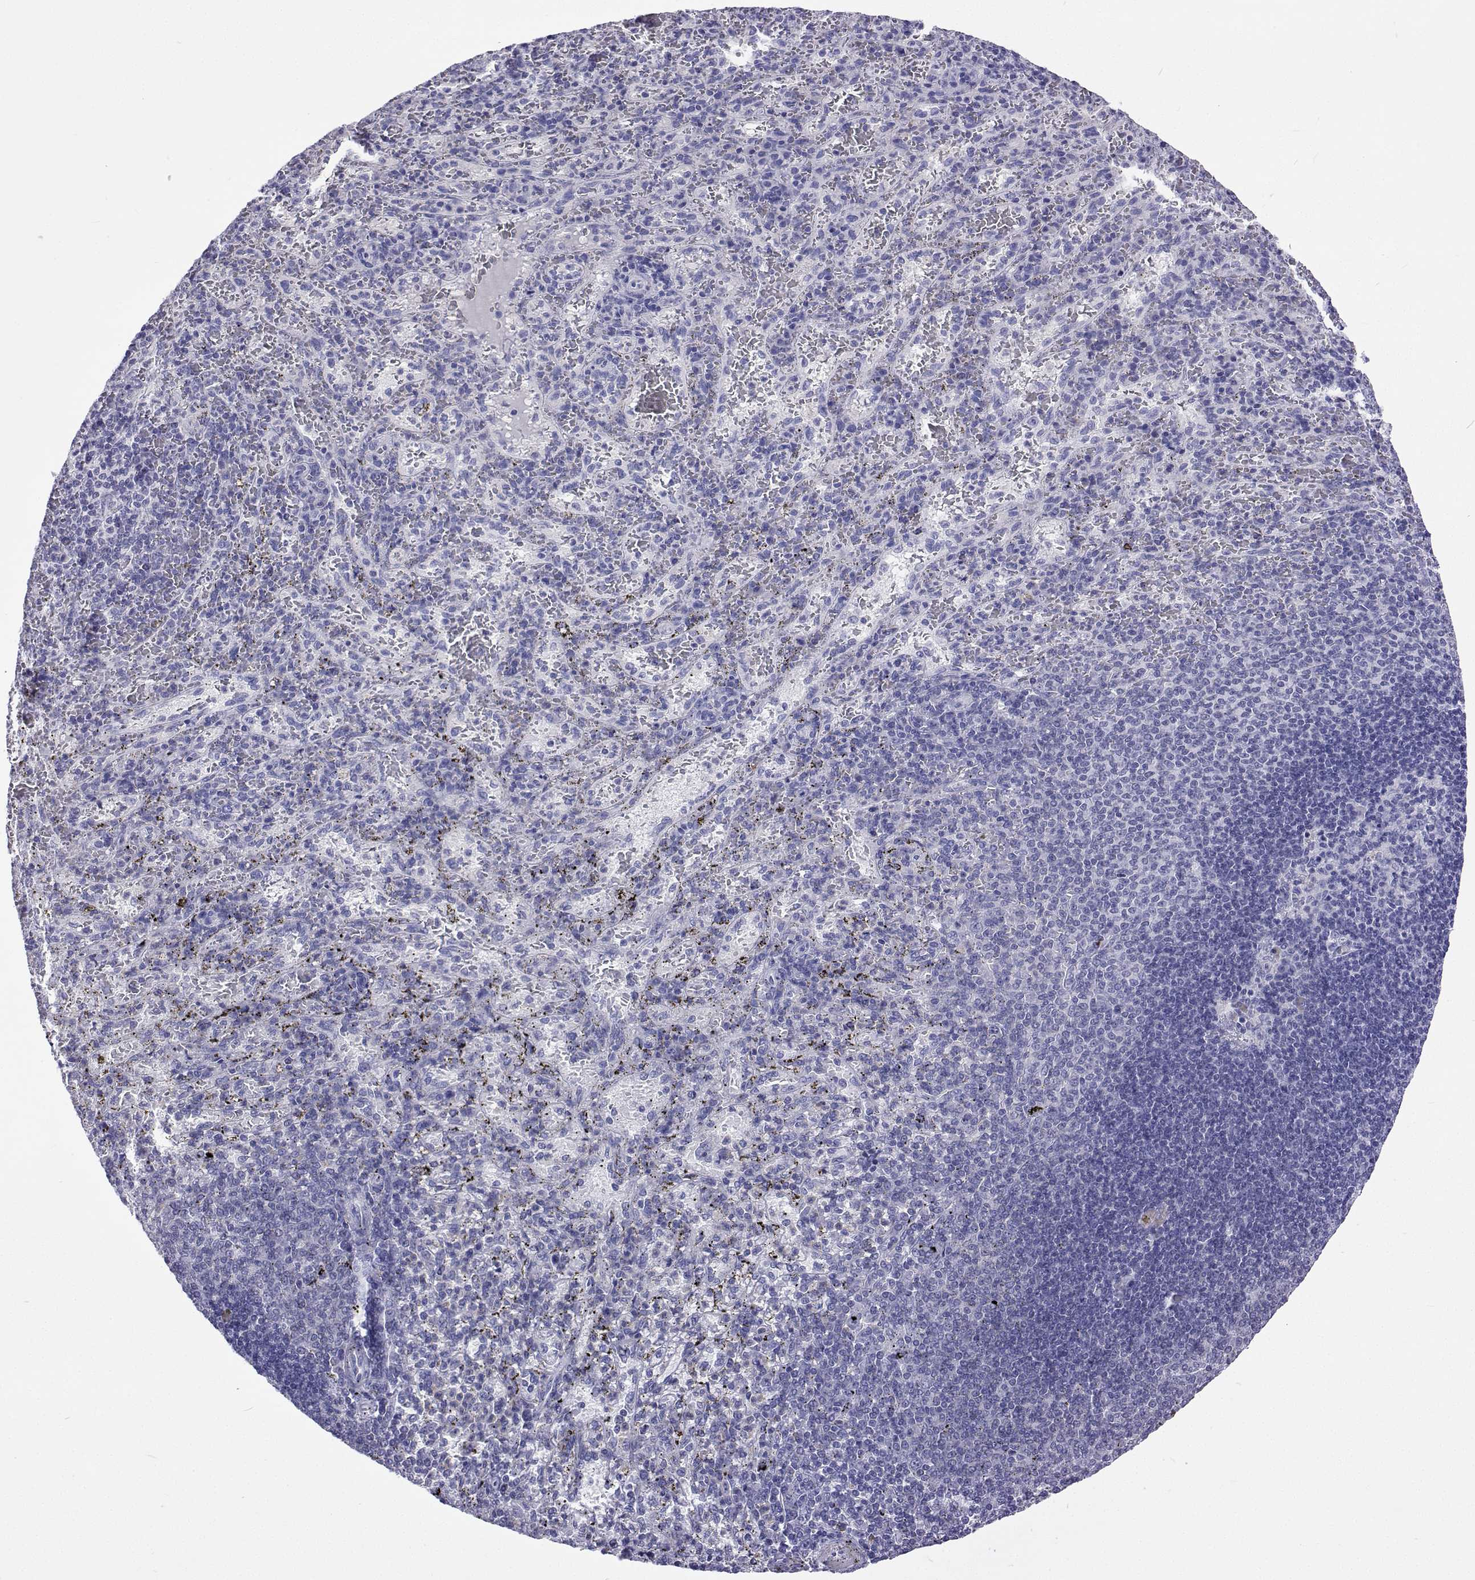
{"staining": {"intensity": "negative", "quantity": "none", "location": "none"}, "tissue": "spleen", "cell_type": "Cells in red pulp", "image_type": "normal", "snomed": [{"axis": "morphology", "description": "Normal tissue, NOS"}, {"axis": "topography", "description": "Spleen"}], "caption": "This is an IHC photomicrograph of normal human spleen. There is no expression in cells in red pulp.", "gene": "UMODL1", "patient": {"sex": "male", "age": 57}}